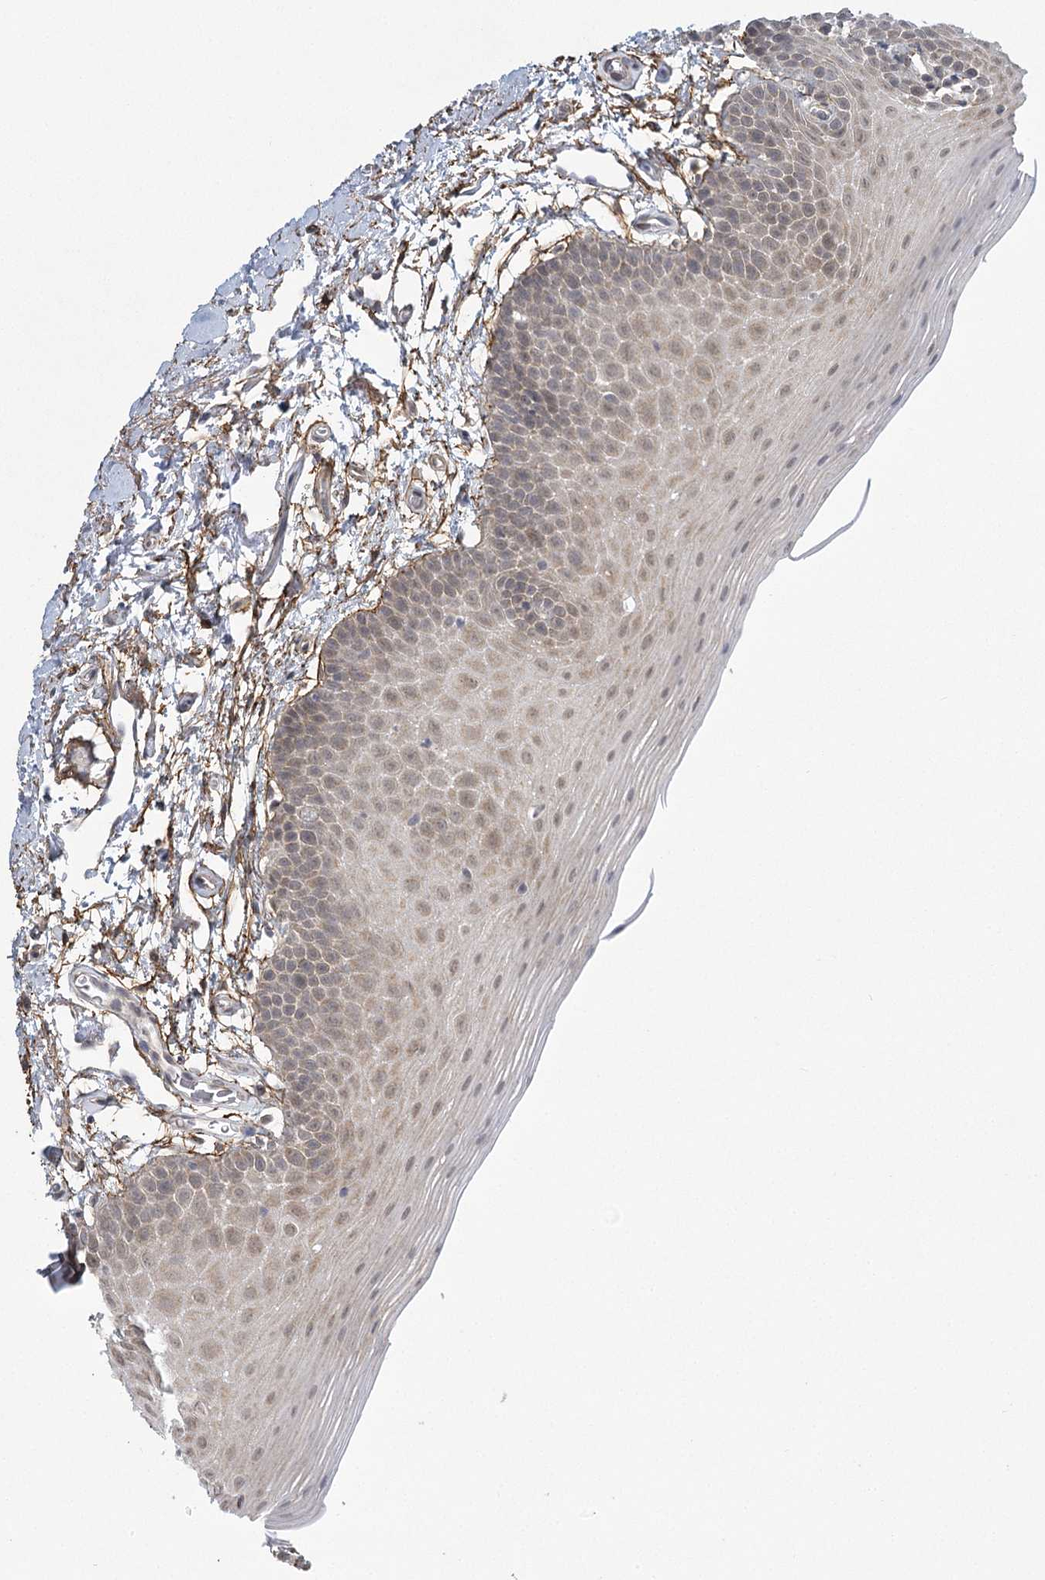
{"staining": {"intensity": "weak", "quantity": "<25%", "location": "nuclear"}, "tissue": "oral mucosa", "cell_type": "Squamous epithelial cells", "image_type": "normal", "snomed": [{"axis": "morphology", "description": "Normal tissue, NOS"}, {"axis": "topography", "description": "Oral tissue"}], "caption": "This image is of normal oral mucosa stained with immunohistochemistry to label a protein in brown with the nuclei are counter-stained blue. There is no positivity in squamous epithelial cells. The staining is performed using DAB brown chromogen with nuclei counter-stained in using hematoxylin.", "gene": "MED28", "patient": {"sex": "male", "age": 62}}